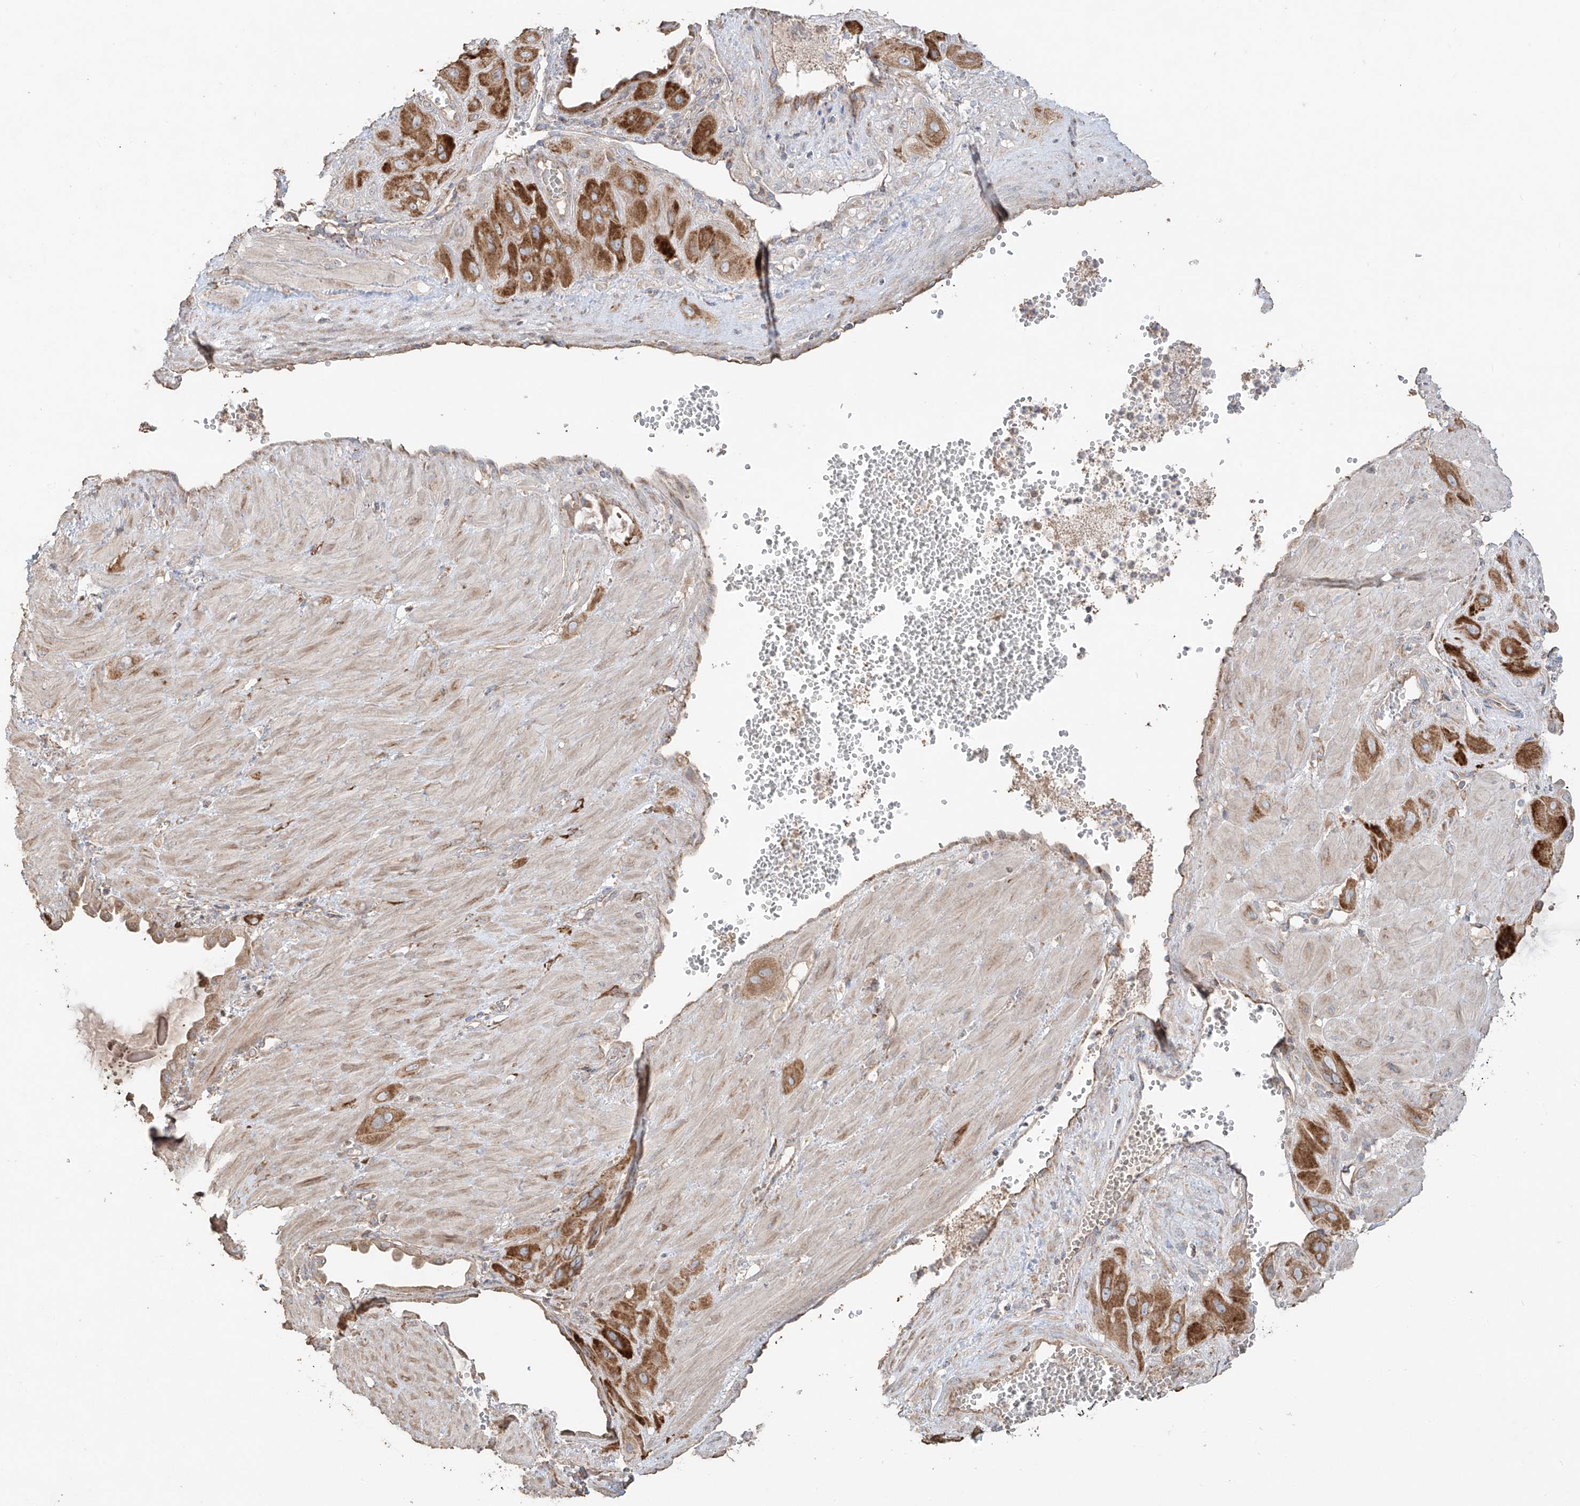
{"staining": {"intensity": "strong", "quantity": ">75%", "location": "cytoplasmic/membranous"}, "tissue": "cervical cancer", "cell_type": "Tumor cells", "image_type": "cancer", "snomed": [{"axis": "morphology", "description": "Squamous cell carcinoma, NOS"}, {"axis": "topography", "description": "Cervix"}], "caption": "Strong cytoplasmic/membranous protein staining is identified in about >75% of tumor cells in squamous cell carcinoma (cervical). Using DAB (brown) and hematoxylin (blue) stains, captured at high magnification using brightfield microscopy.", "gene": "COLGALT2", "patient": {"sex": "female", "age": 34}}